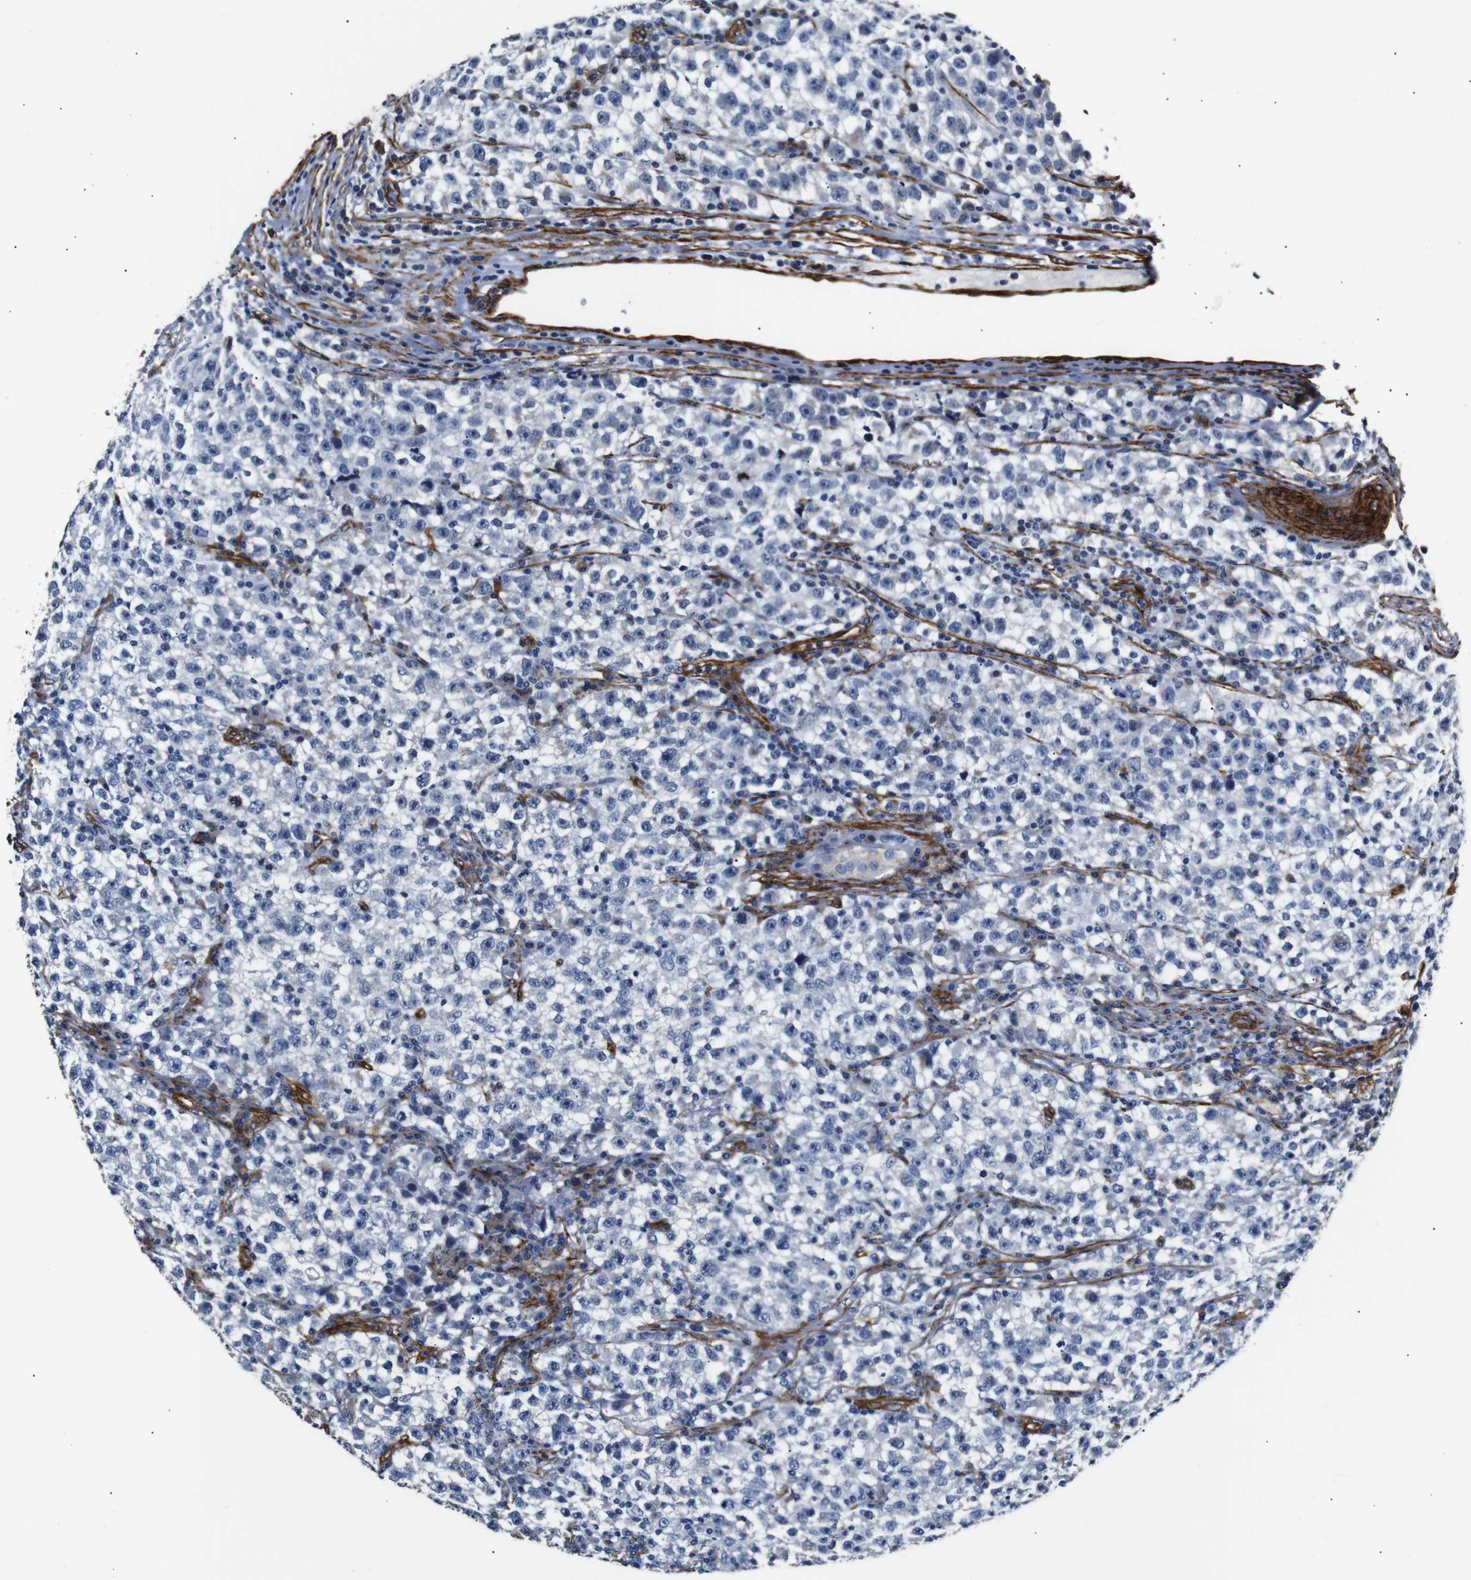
{"staining": {"intensity": "negative", "quantity": "none", "location": "none"}, "tissue": "testis cancer", "cell_type": "Tumor cells", "image_type": "cancer", "snomed": [{"axis": "morphology", "description": "Seminoma, NOS"}, {"axis": "topography", "description": "Testis"}], "caption": "Histopathology image shows no significant protein positivity in tumor cells of testis cancer. (DAB (3,3'-diaminobenzidine) immunohistochemistry (IHC), high magnification).", "gene": "CAV2", "patient": {"sex": "male", "age": 22}}